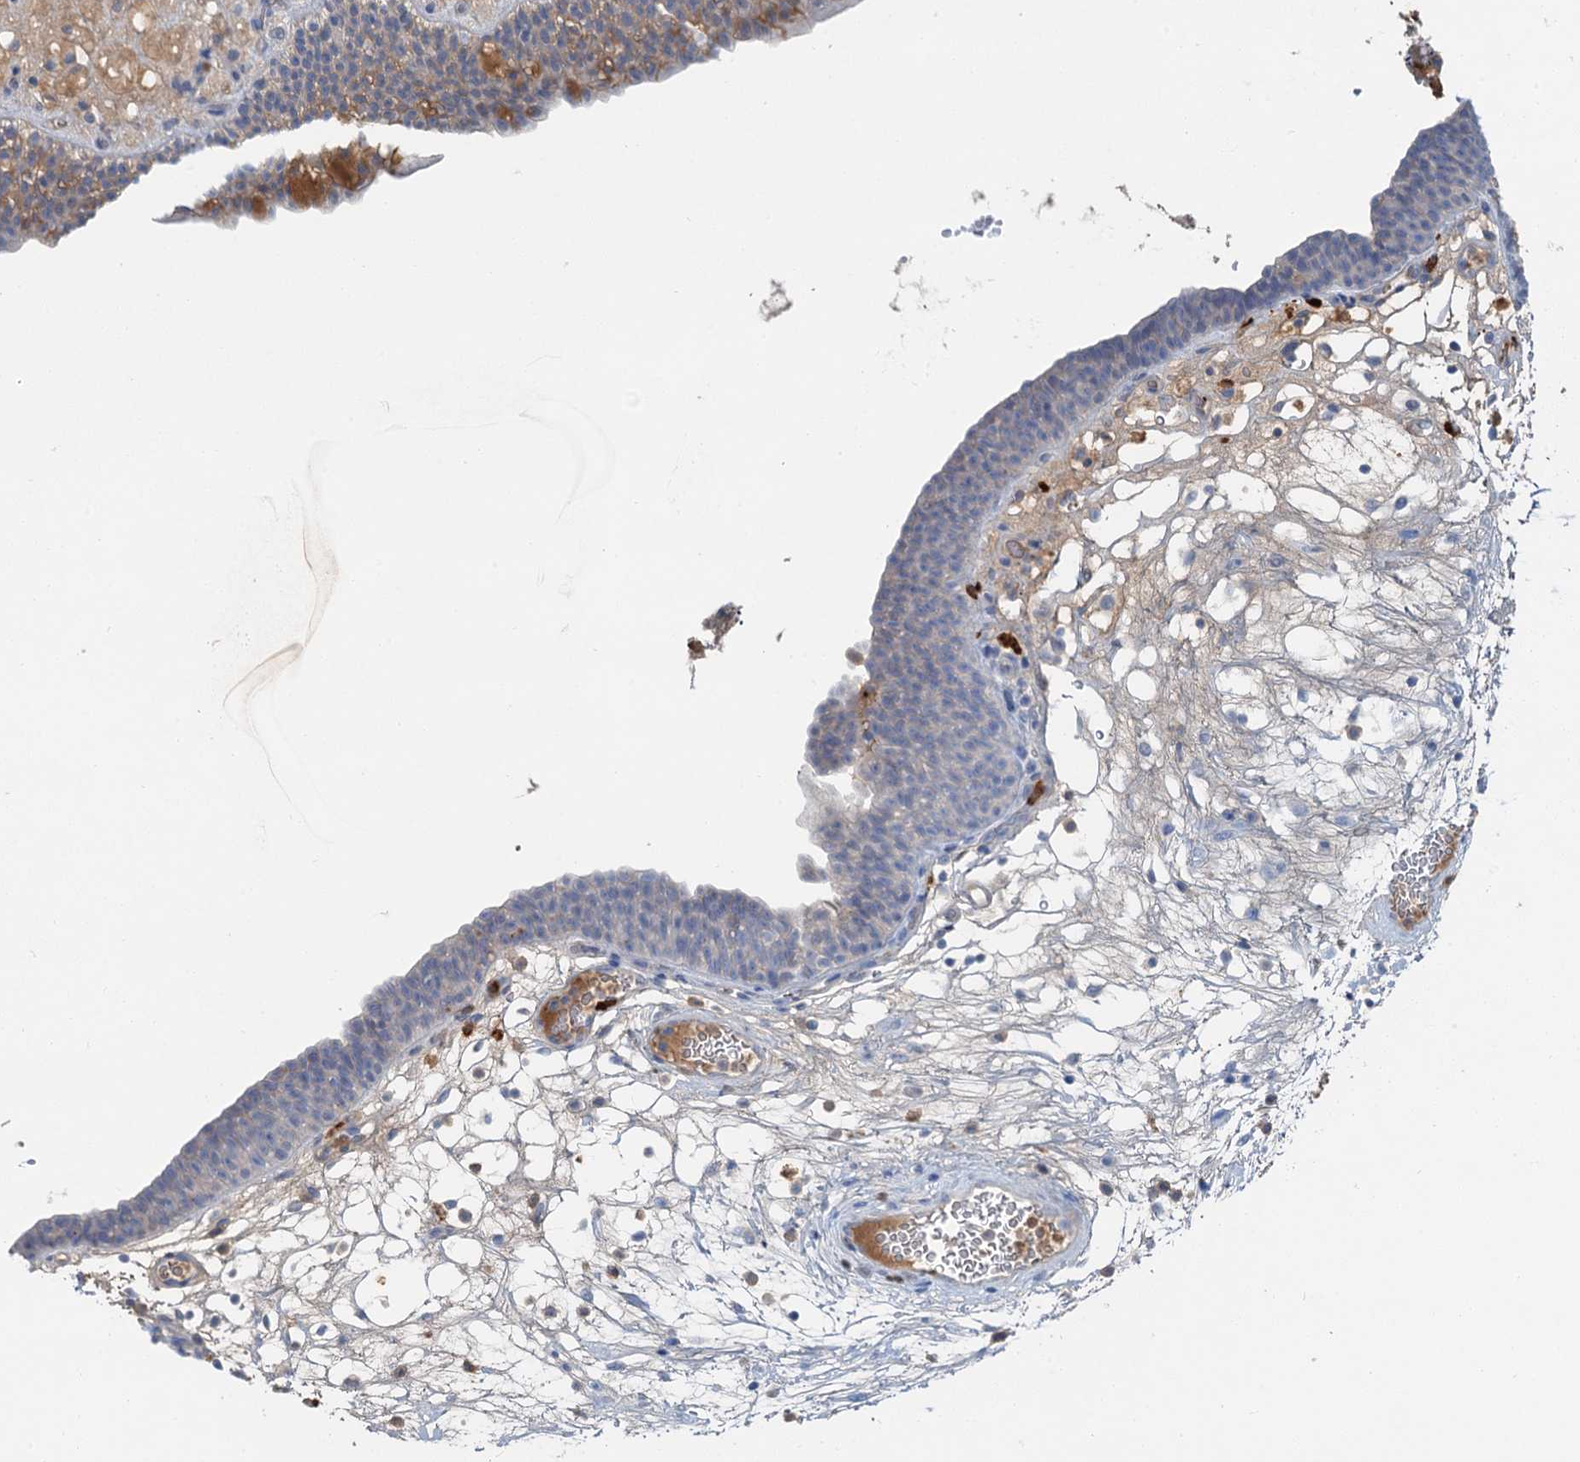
{"staining": {"intensity": "negative", "quantity": "none", "location": "none"}, "tissue": "urinary bladder", "cell_type": "Urothelial cells", "image_type": "normal", "snomed": [{"axis": "morphology", "description": "Normal tissue, NOS"}, {"axis": "topography", "description": "Urinary bladder"}], "caption": "This is an immunohistochemistry (IHC) micrograph of unremarkable human urinary bladder. There is no positivity in urothelial cells.", "gene": "OTOA", "patient": {"sex": "male", "age": 71}}